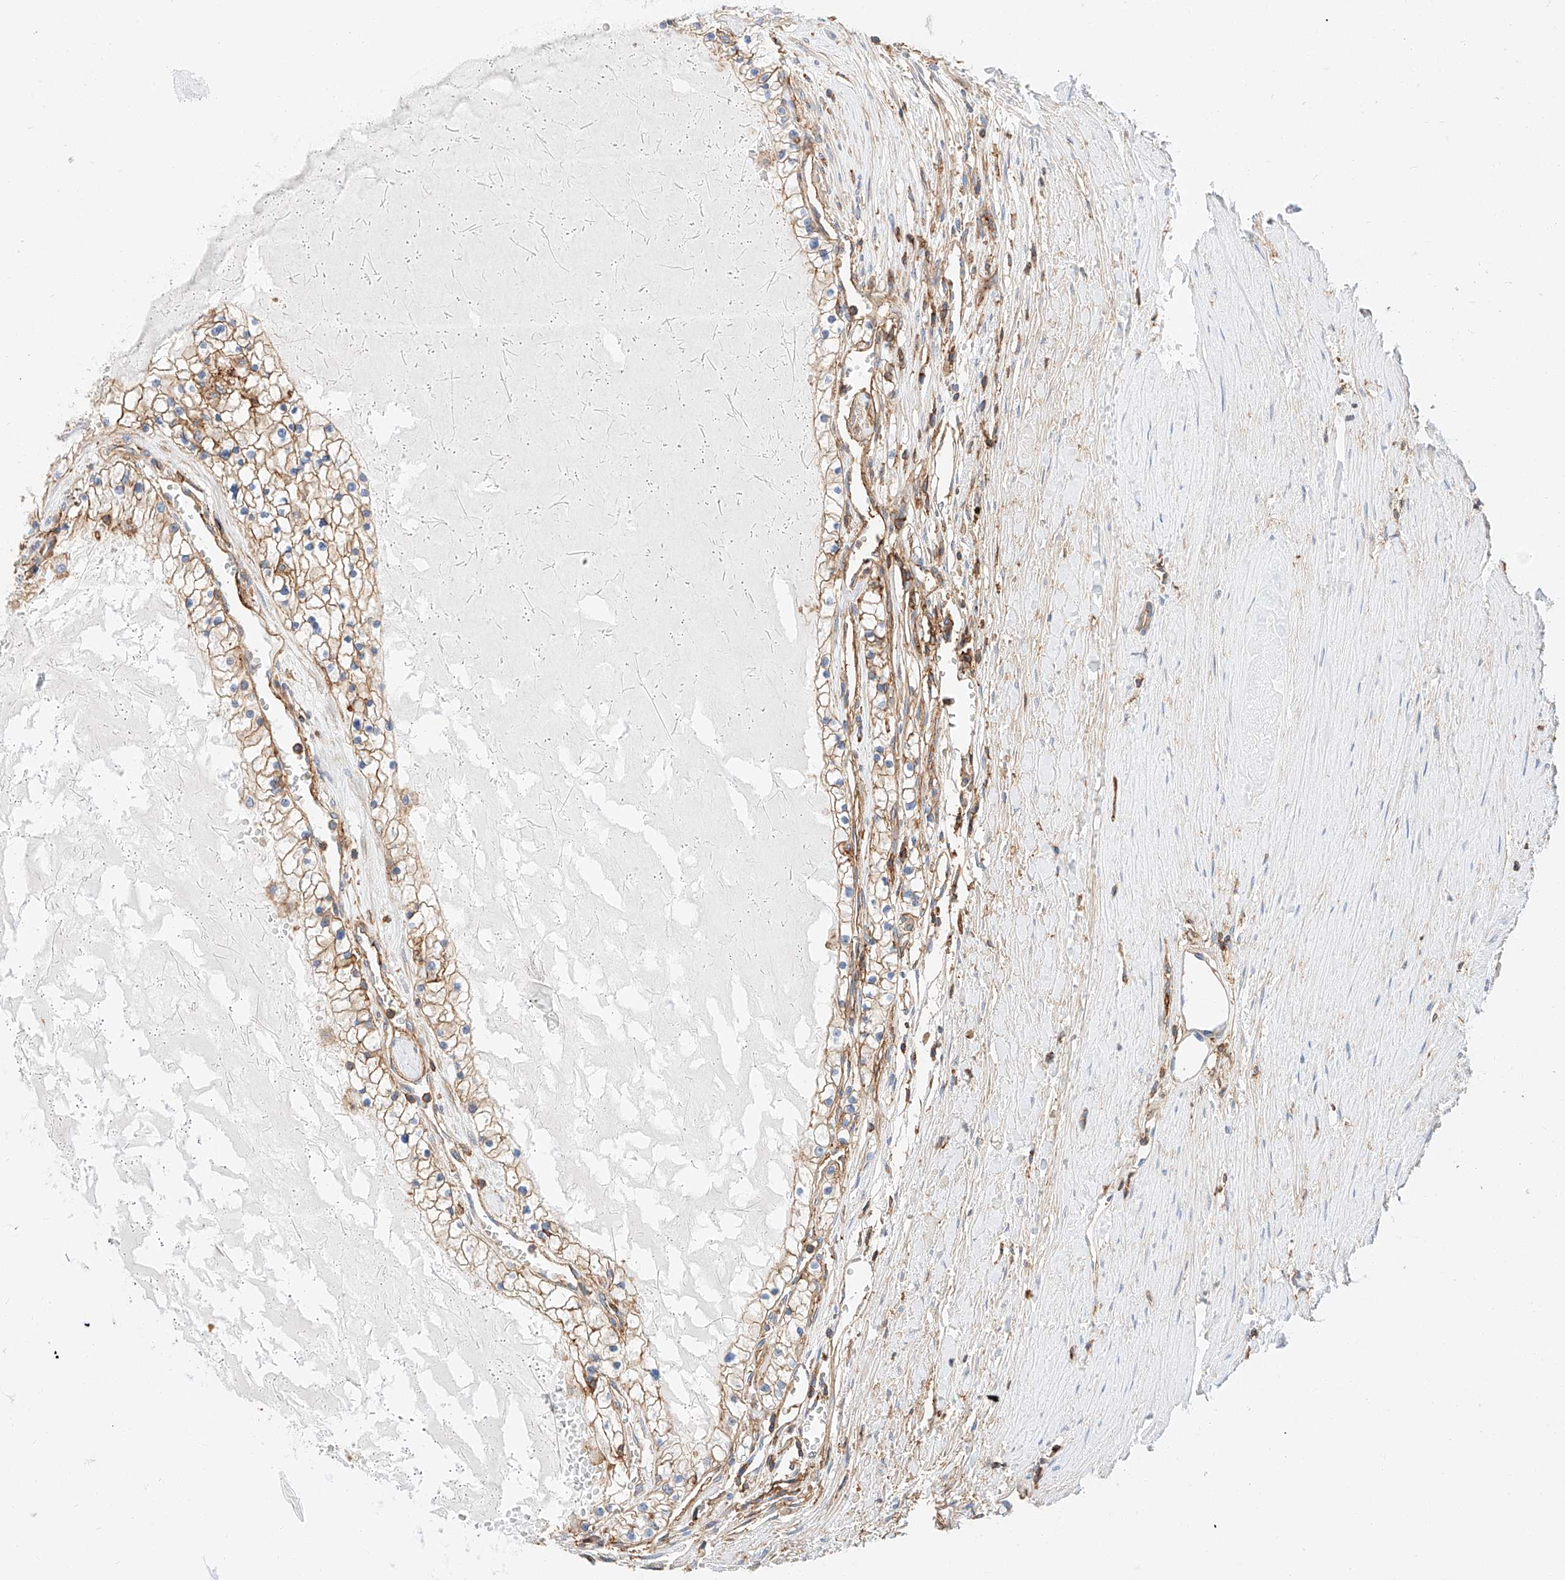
{"staining": {"intensity": "weak", "quantity": ">75%", "location": "cytoplasmic/membranous"}, "tissue": "renal cancer", "cell_type": "Tumor cells", "image_type": "cancer", "snomed": [{"axis": "morphology", "description": "Normal tissue, NOS"}, {"axis": "morphology", "description": "Adenocarcinoma, NOS"}, {"axis": "topography", "description": "Kidney"}], "caption": "Renal cancer stained with a protein marker demonstrates weak staining in tumor cells.", "gene": "HAUS4", "patient": {"sex": "male", "age": 68}}